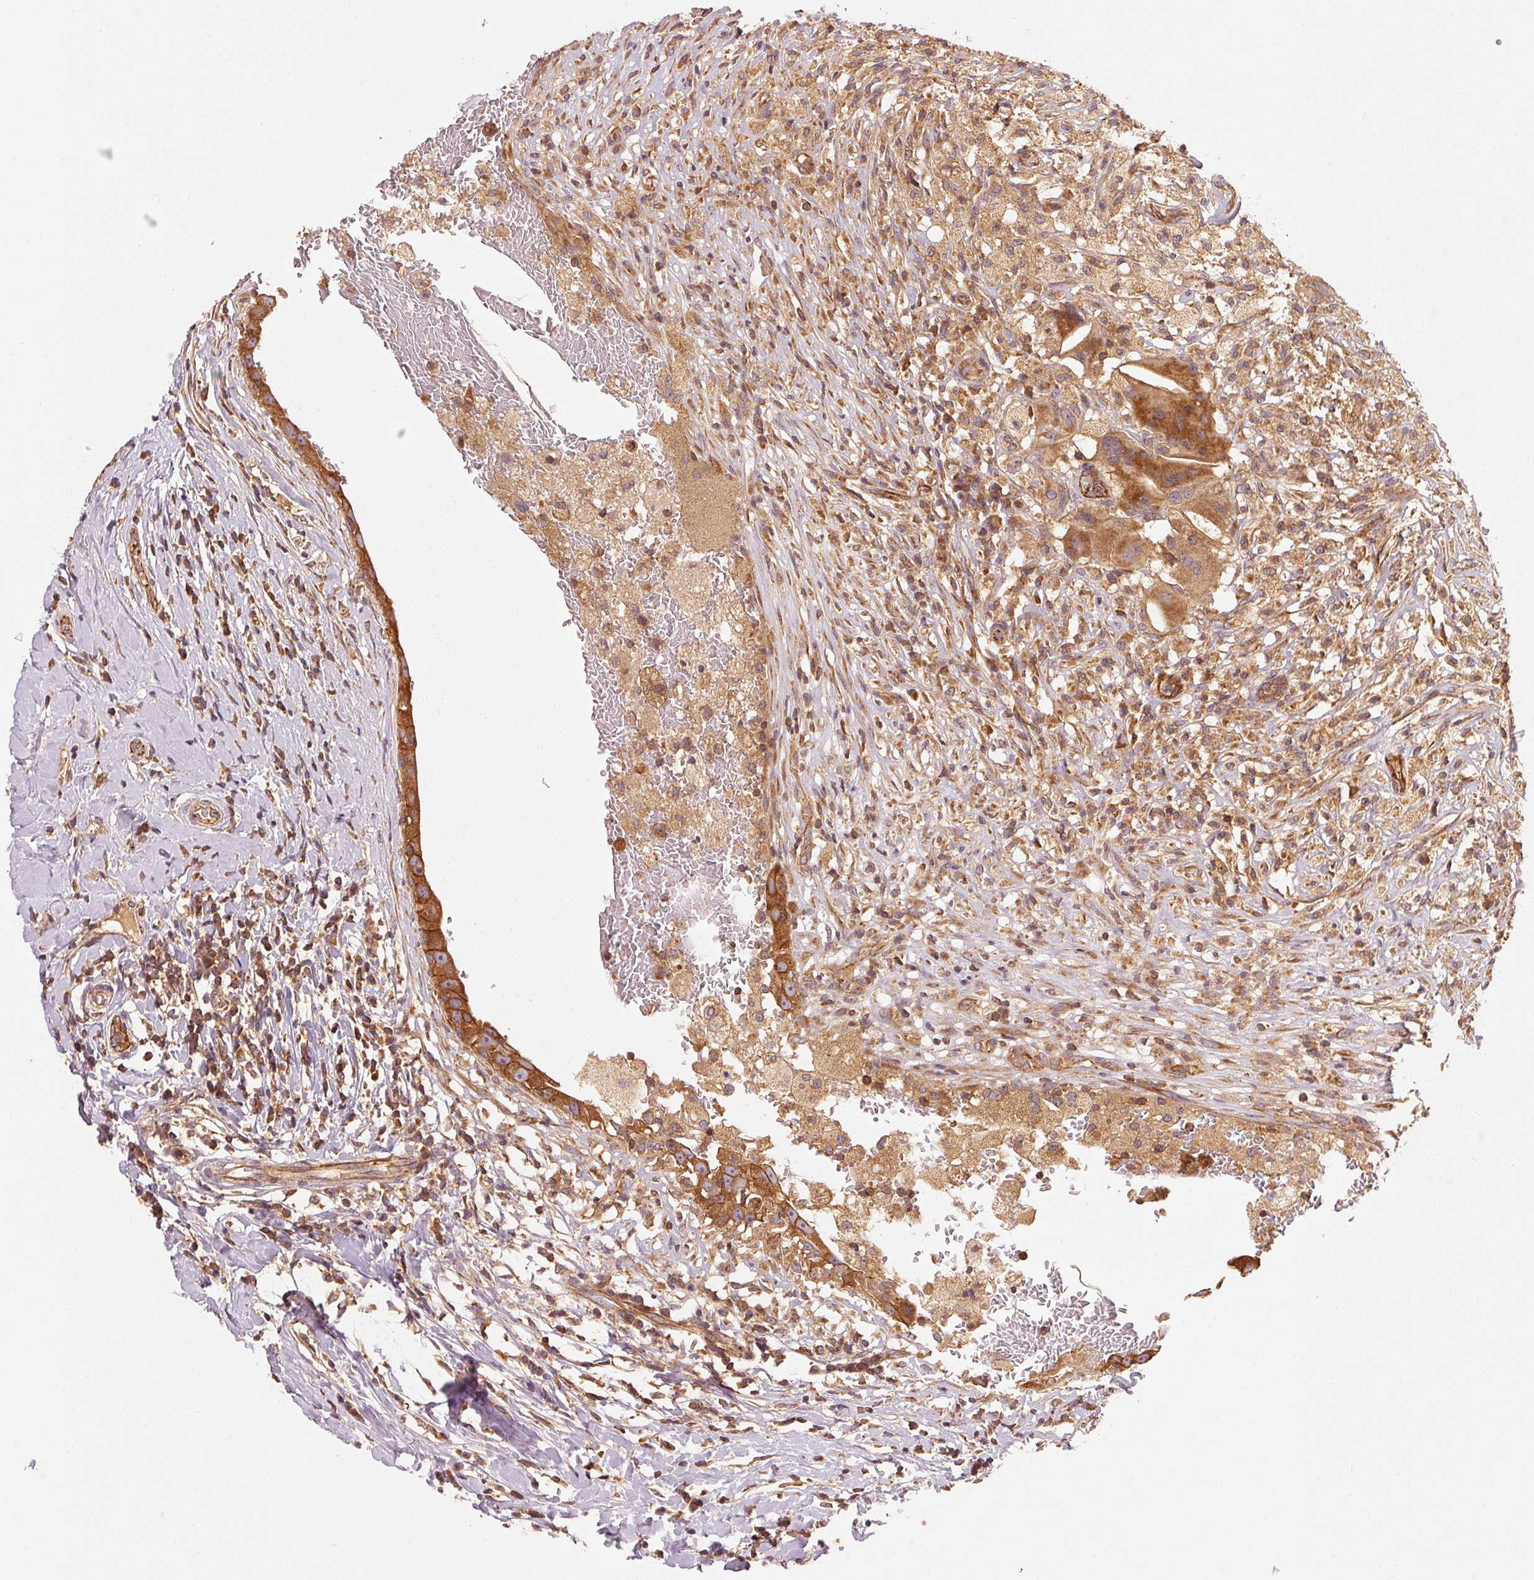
{"staining": {"intensity": "strong", "quantity": ">75%", "location": "cytoplasmic/membranous"}, "tissue": "breast cancer", "cell_type": "Tumor cells", "image_type": "cancer", "snomed": [{"axis": "morphology", "description": "Duct carcinoma"}, {"axis": "topography", "description": "Breast"}], "caption": "Strong cytoplasmic/membranous protein expression is seen in approximately >75% of tumor cells in breast cancer (infiltrating ductal carcinoma).", "gene": "CTNNA1", "patient": {"sex": "female", "age": 27}}